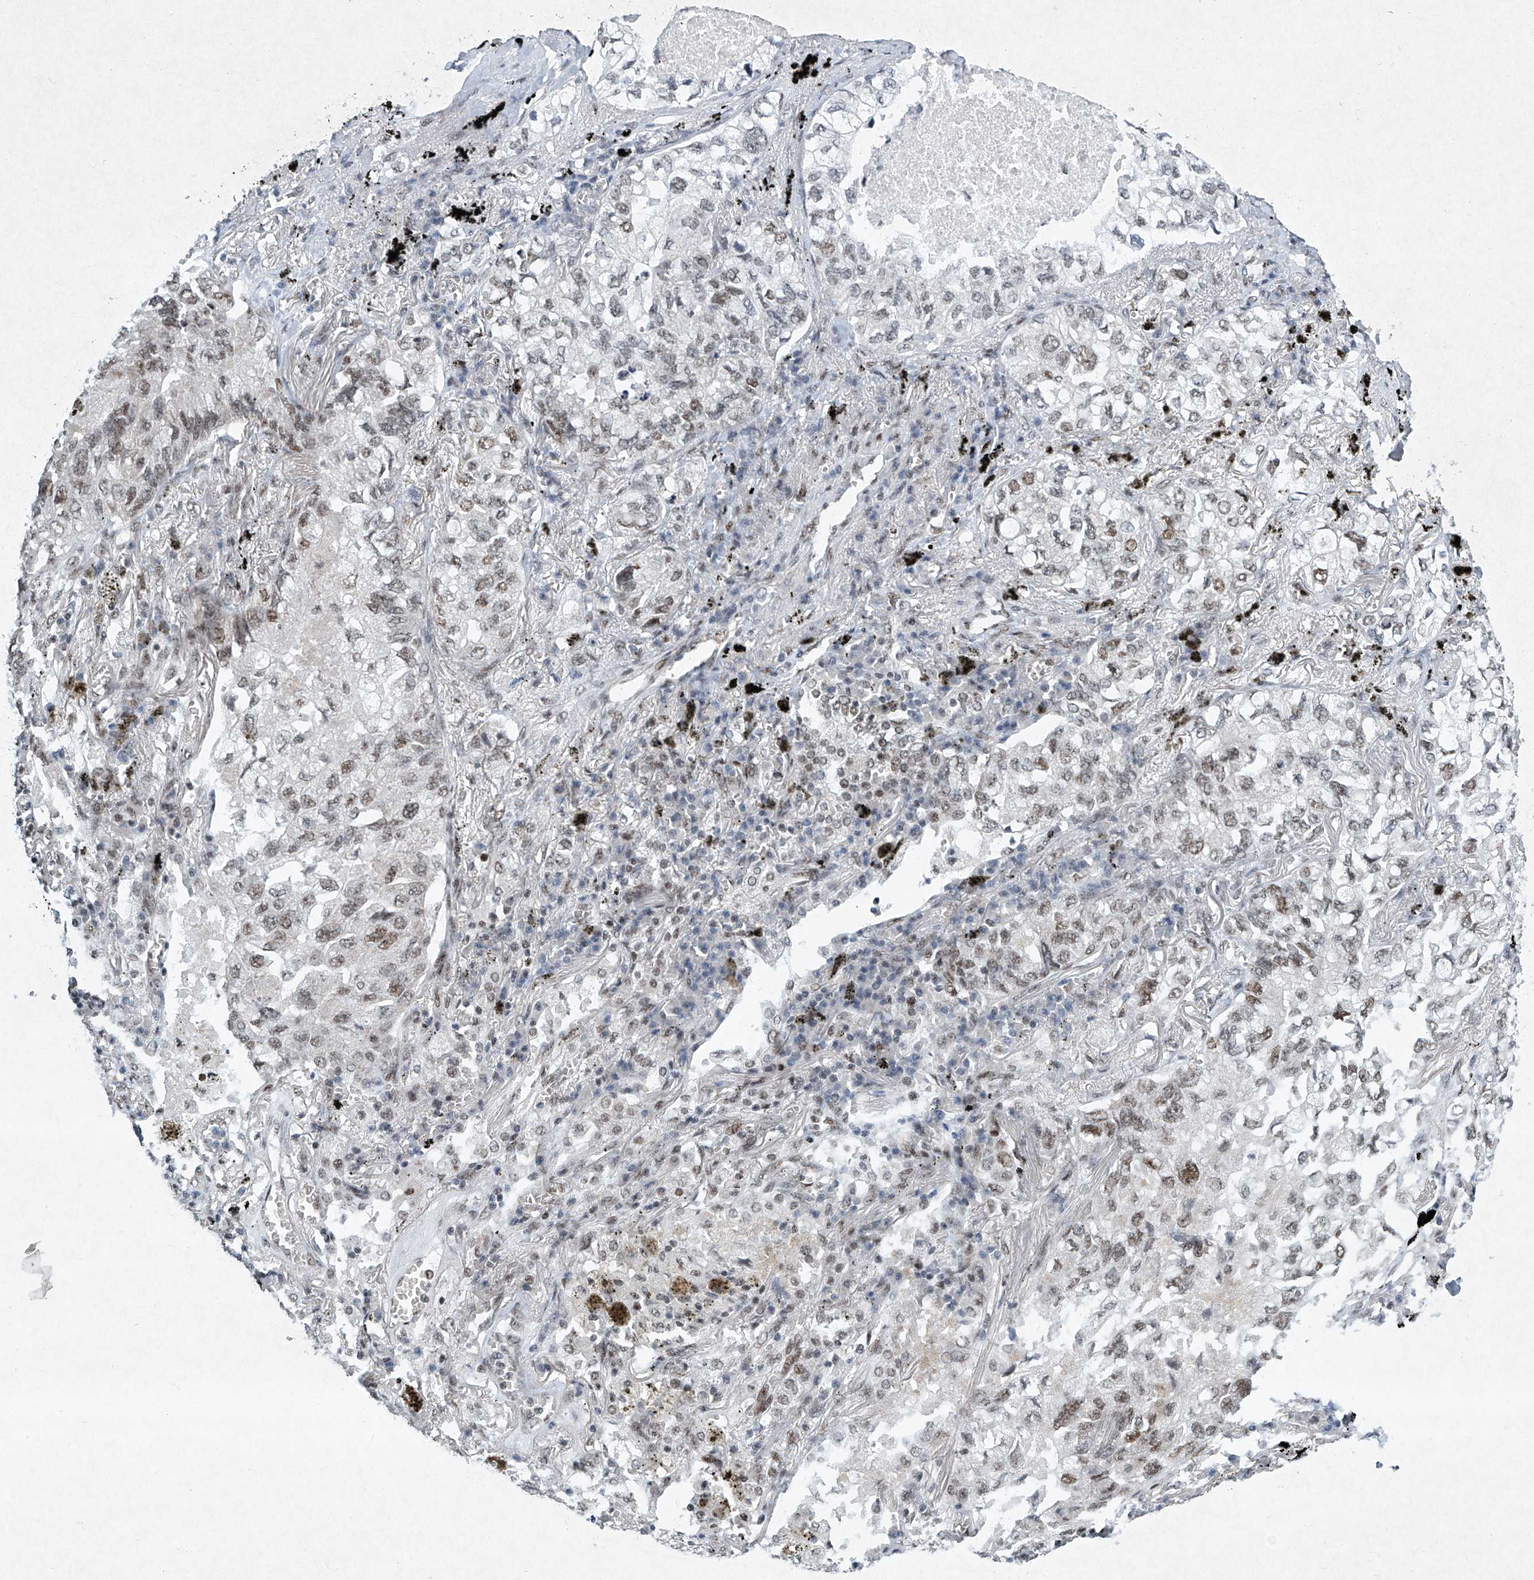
{"staining": {"intensity": "weak", "quantity": ">75%", "location": "nuclear"}, "tissue": "lung cancer", "cell_type": "Tumor cells", "image_type": "cancer", "snomed": [{"axis": "morphology", "description": "Adenocarcinoma, NOS"}, {"axis": "topography", "description": "Lung"}], "caption": "Lung cancer stained with a brown dye reveals weak nuclear positive staining in about >75% of tumor cells.", "gene": "TFDP1", "patient": {"sex": "male", "age": 65}}